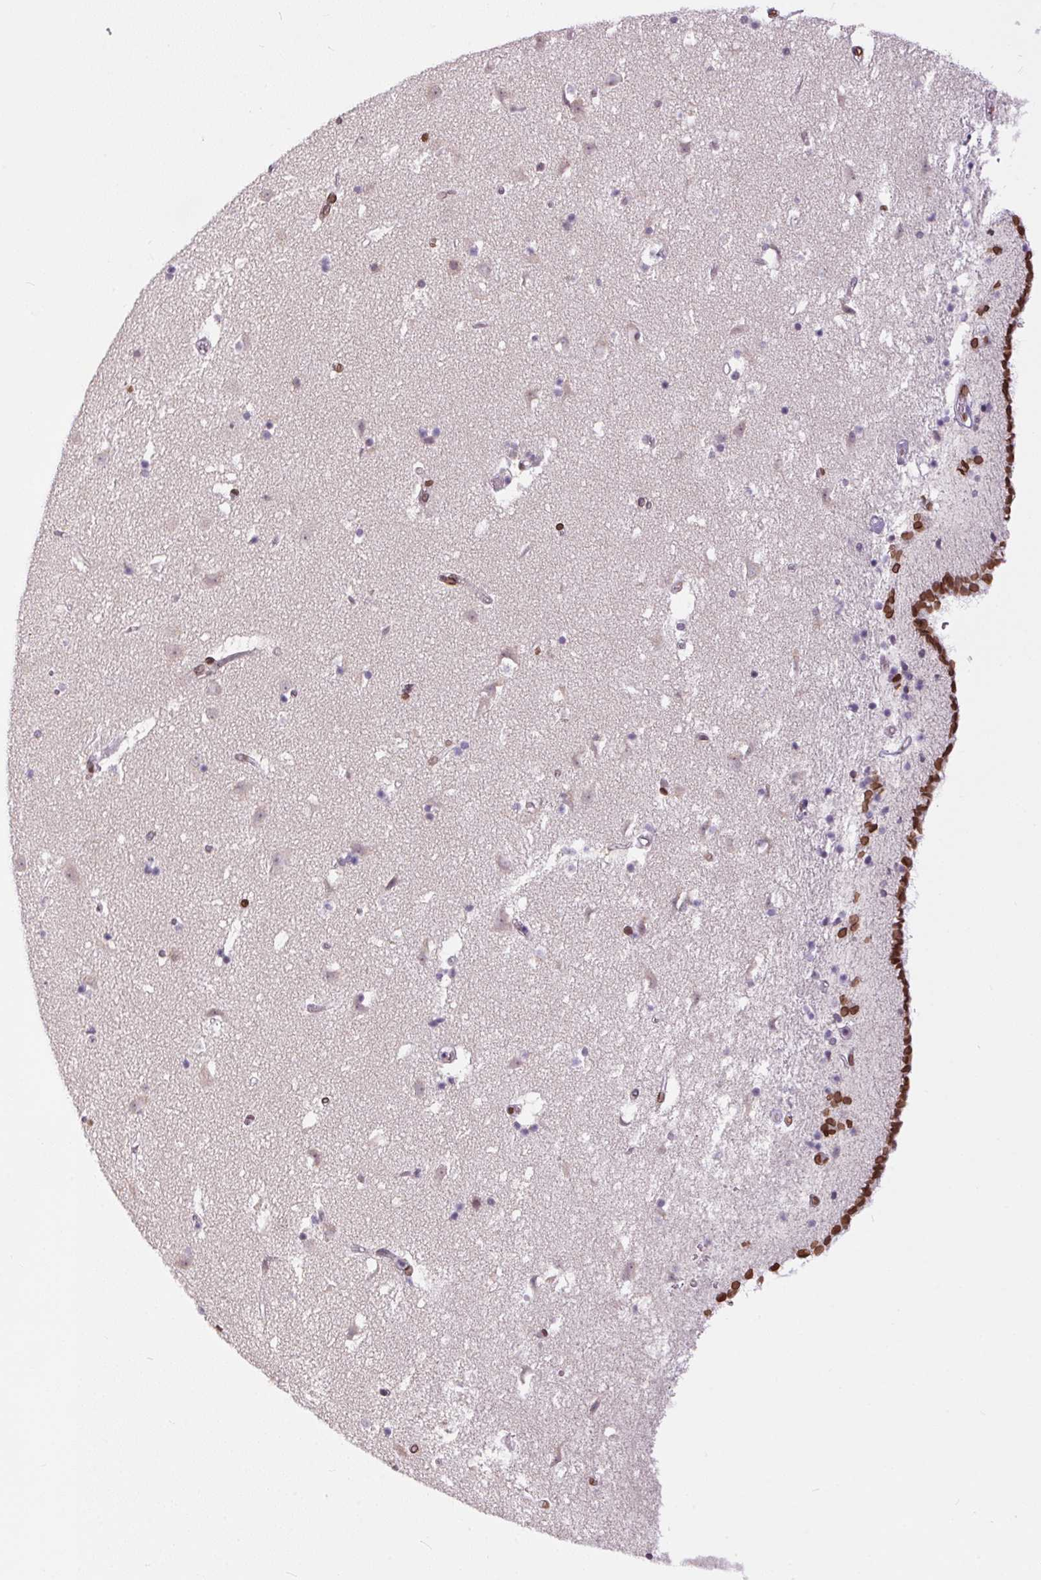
{"staining": {"intensity": "strong", "quantity": "25%-75%", "location": "cytoplasmic/membranous,nuclear"}, "tissue": "caudate", "cell_type": "Glial cells", "image_type": "normal", "snomed": [{"axis": "morphology", "description": "Normal tissue, NOS"}, {"axis": "topography", "description": "Lateral ventricle wall"}], "caption": "Immunohistochemistry image of normal caudate: human caudate stained using IHC reveals high levels of strong protein expression localized specifically in the cytoplasmic/membranous,nuclear of glial cells, appearing as a cytoplasmic/membranous,nuclear brown color.", "gene": "TMEM175", "patient": {"sex": "female", "age": 42}}